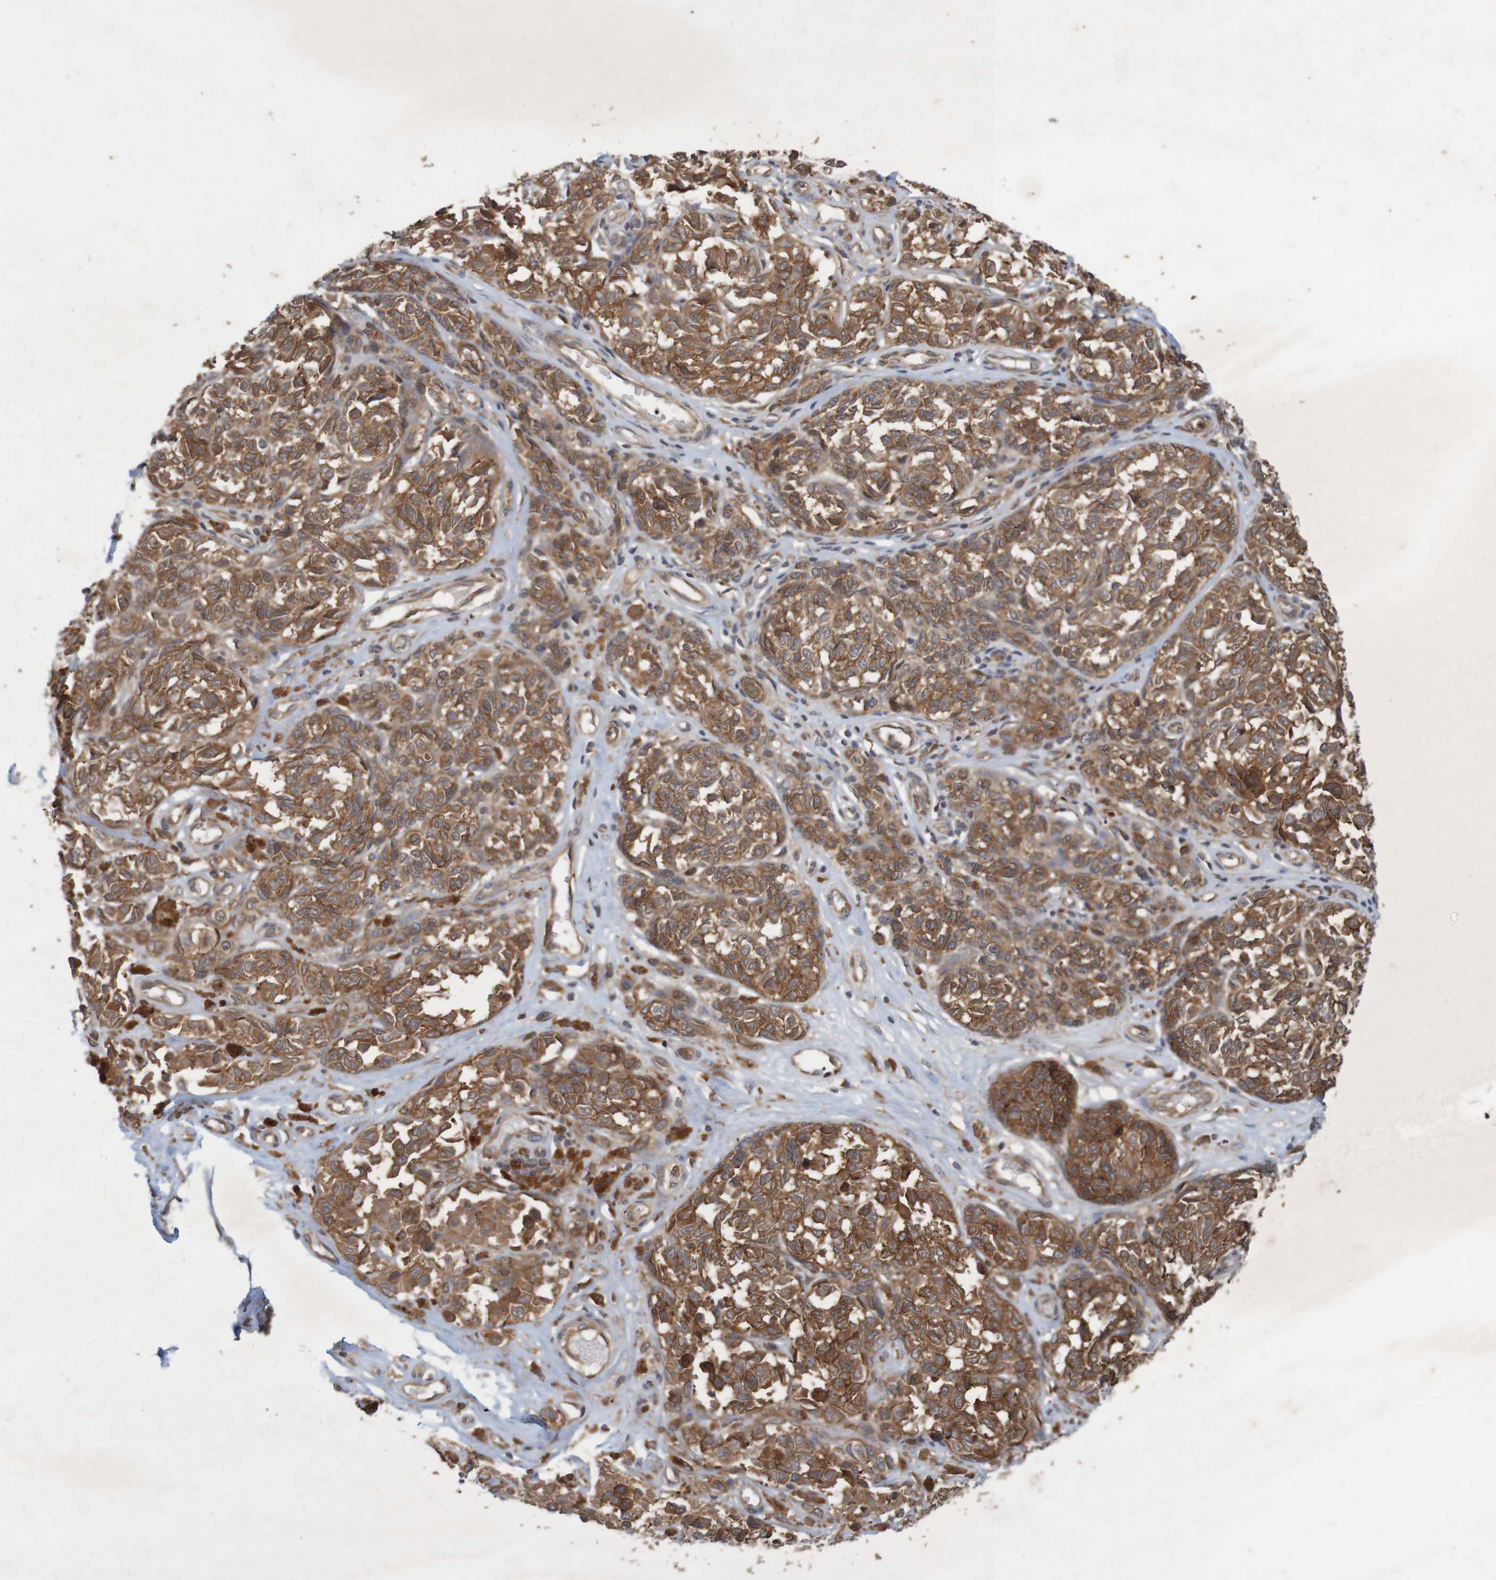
{"staining": {"intensity": "moderate", "quantity": ">75%", "location": "cytoplasmic/membranous"}, "tissue": "melanoma", "cell_type": "Tumor cells", "image_type": "cancer", "snomed": [{"axis": "morphology", "description": "Malignant melanoma, NOS"}, {"axis": "topography", "description": "Skin"}], "caption": "IHC (DAB (3,3'-diaminobenzidine)) staining of human melanoma displays moderate cytoplasmic/membranous protein positivity in approximately >75% of tumor cells. (DAB (3,3'-diaminobenzidine) = brown stain, brightfield microscopy at high magnification).", "gene": "ARHGEF11", "patient": {"sex": "female", "age": 64}}